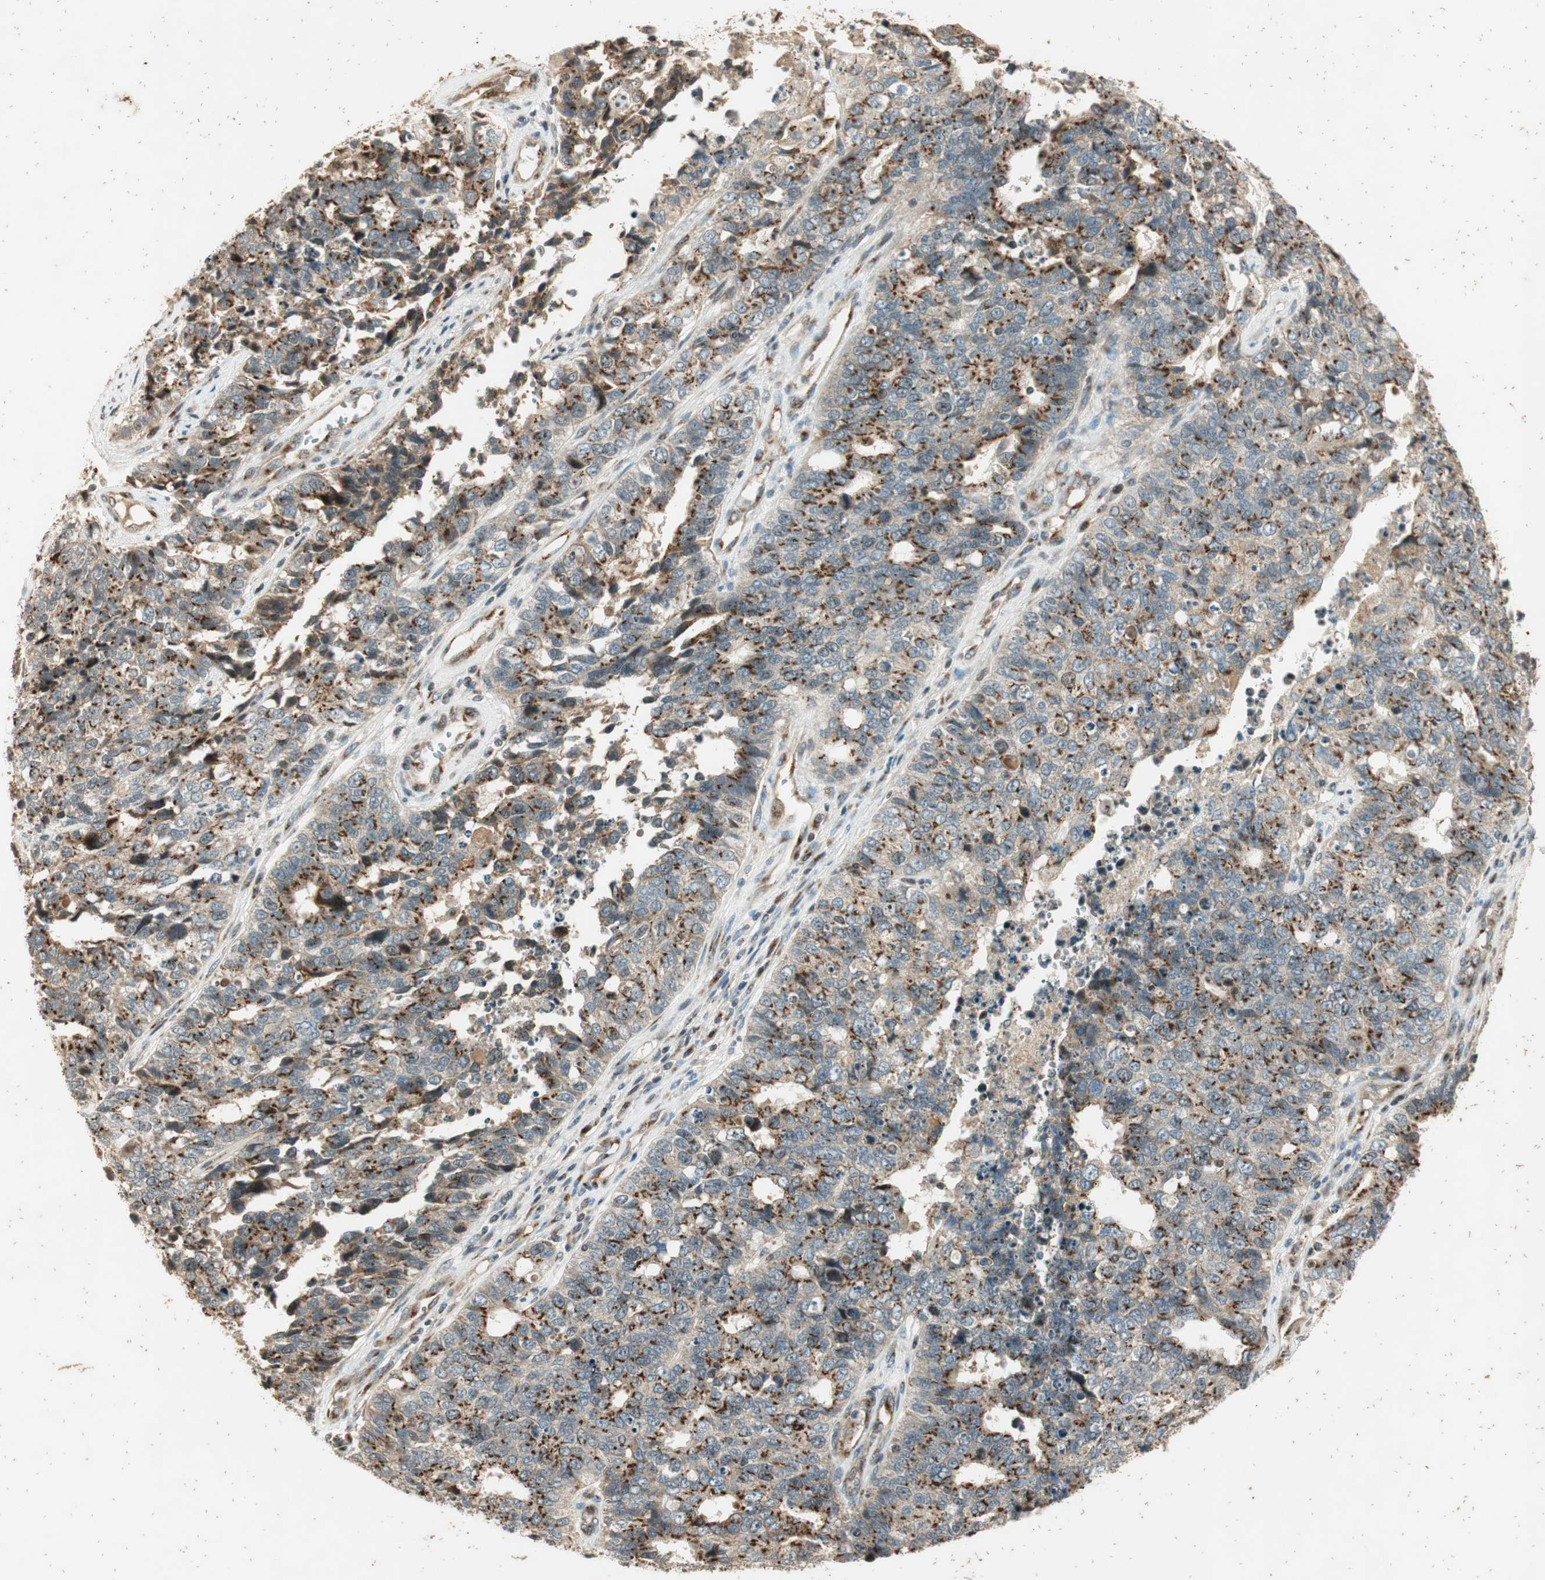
{"staining": {"intensity": "moderate", "quantity": ">75%", "location": "cytoplasmic/membranous"}, "tissue": "cervical cancer", "cell_type": "Tumor cells", "image_type": "cancer", "snomed": [{"axis": "morphology", "description": "Squamous cell carcinoma, NOS"}, {"axis": "topography", "description": "Cervix"}], "caption": "Tumor cells show moderate cytoplasmic/membranous positivity in about >75% of cells in cervical cancer. The protein of interest is shown in brown color, while the nuclei are stained blue.", "gene": "NEO1", "patient": {"sex": "female", "age": 63}}